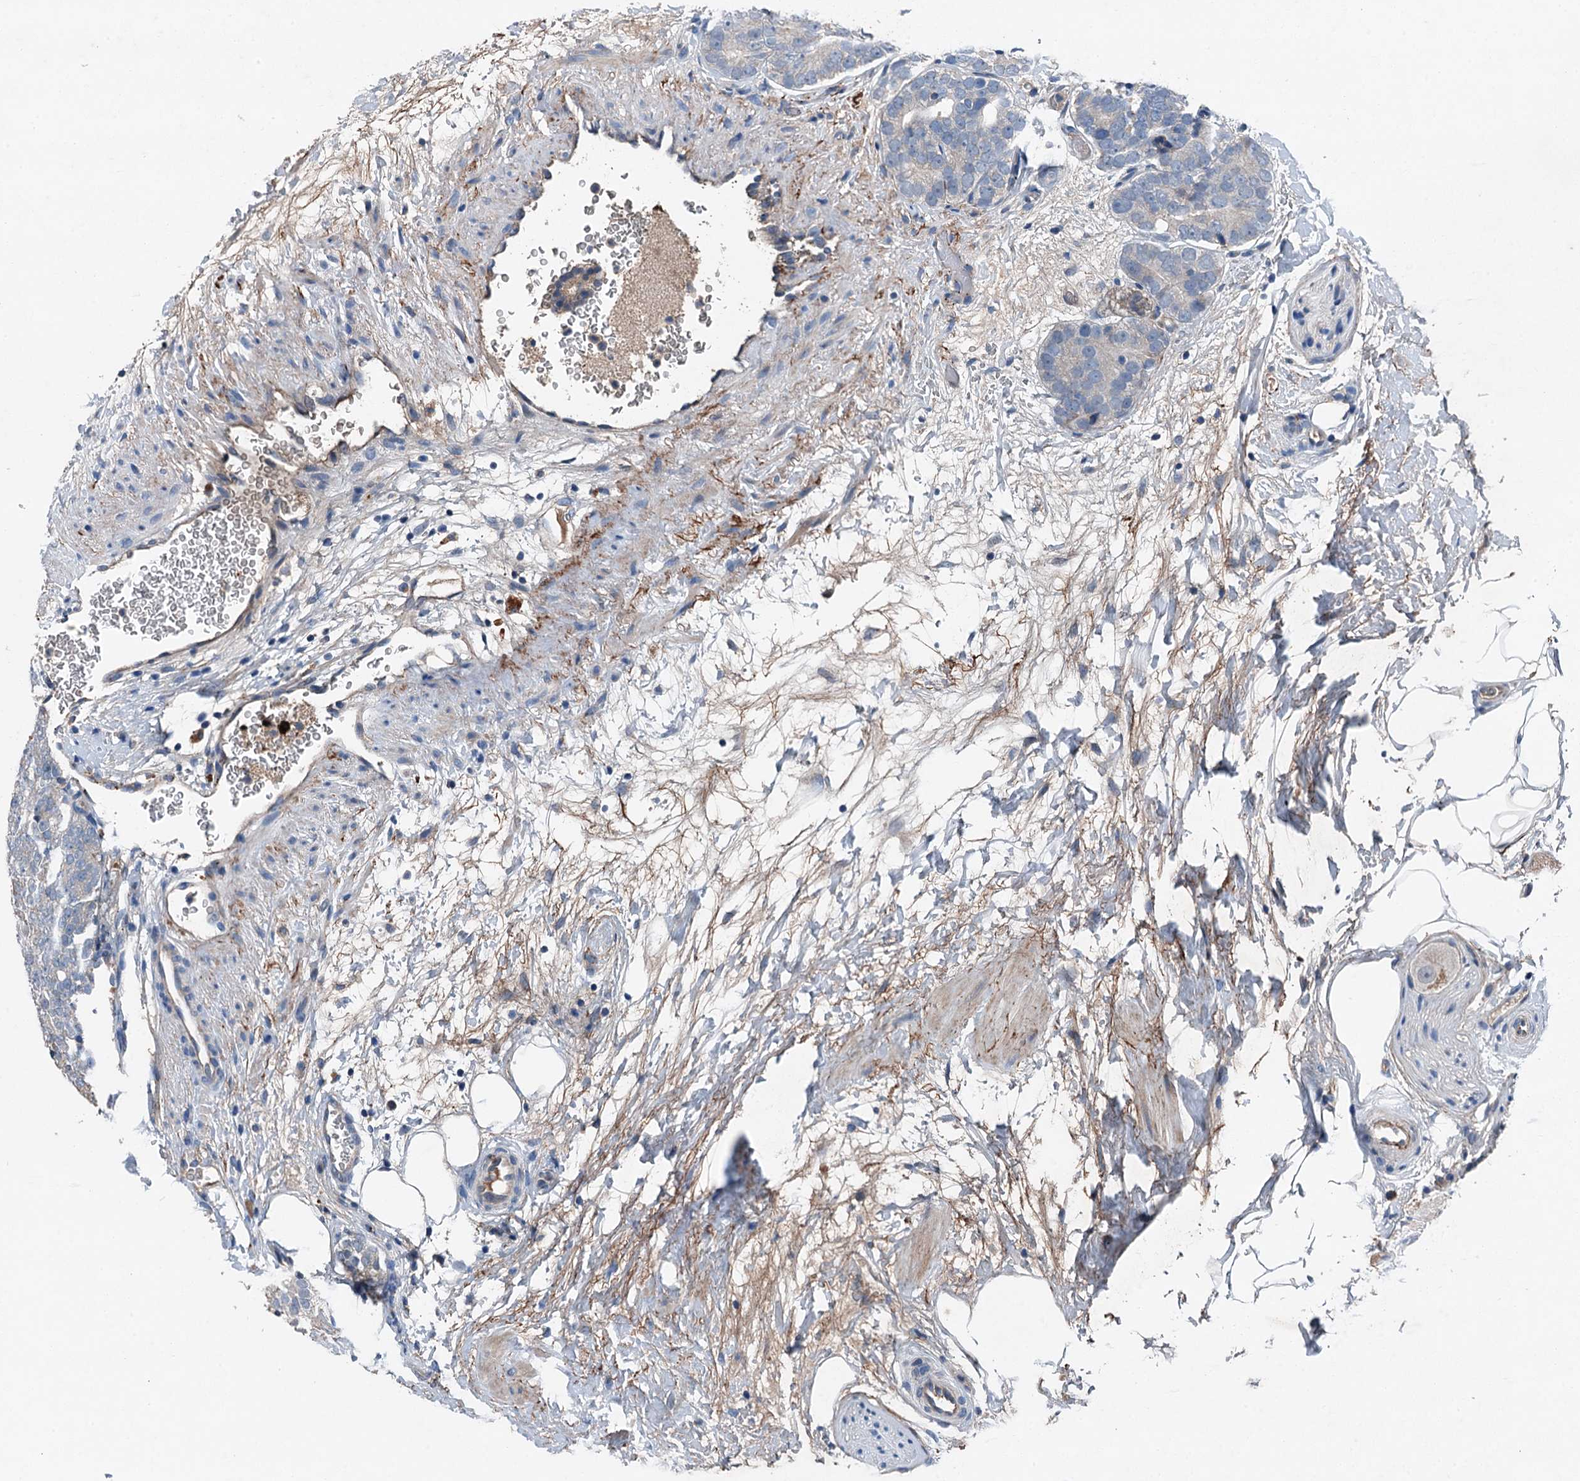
{"staining": {"intensity": "negative", "quantity": "none", "location": "none"}, "tissue": "prostate cancer", "cell_type": "Tumor cells", "image_type": "cancer", "snomed": [{"axis": "morphology", "description": "Adenocarcinoma, High grade"}, {"axis": "topography", "description": "Prostate"}], "caption": "Micrograph shows no significant protein staining in tumor cells of high-grade adenocarcinoma (prostate). (DAB (3,3'-diaminobenzidine) IHC, high magnification).", "gene": "SLC2A10", "patient": {"sex": "male", "age": 56}}